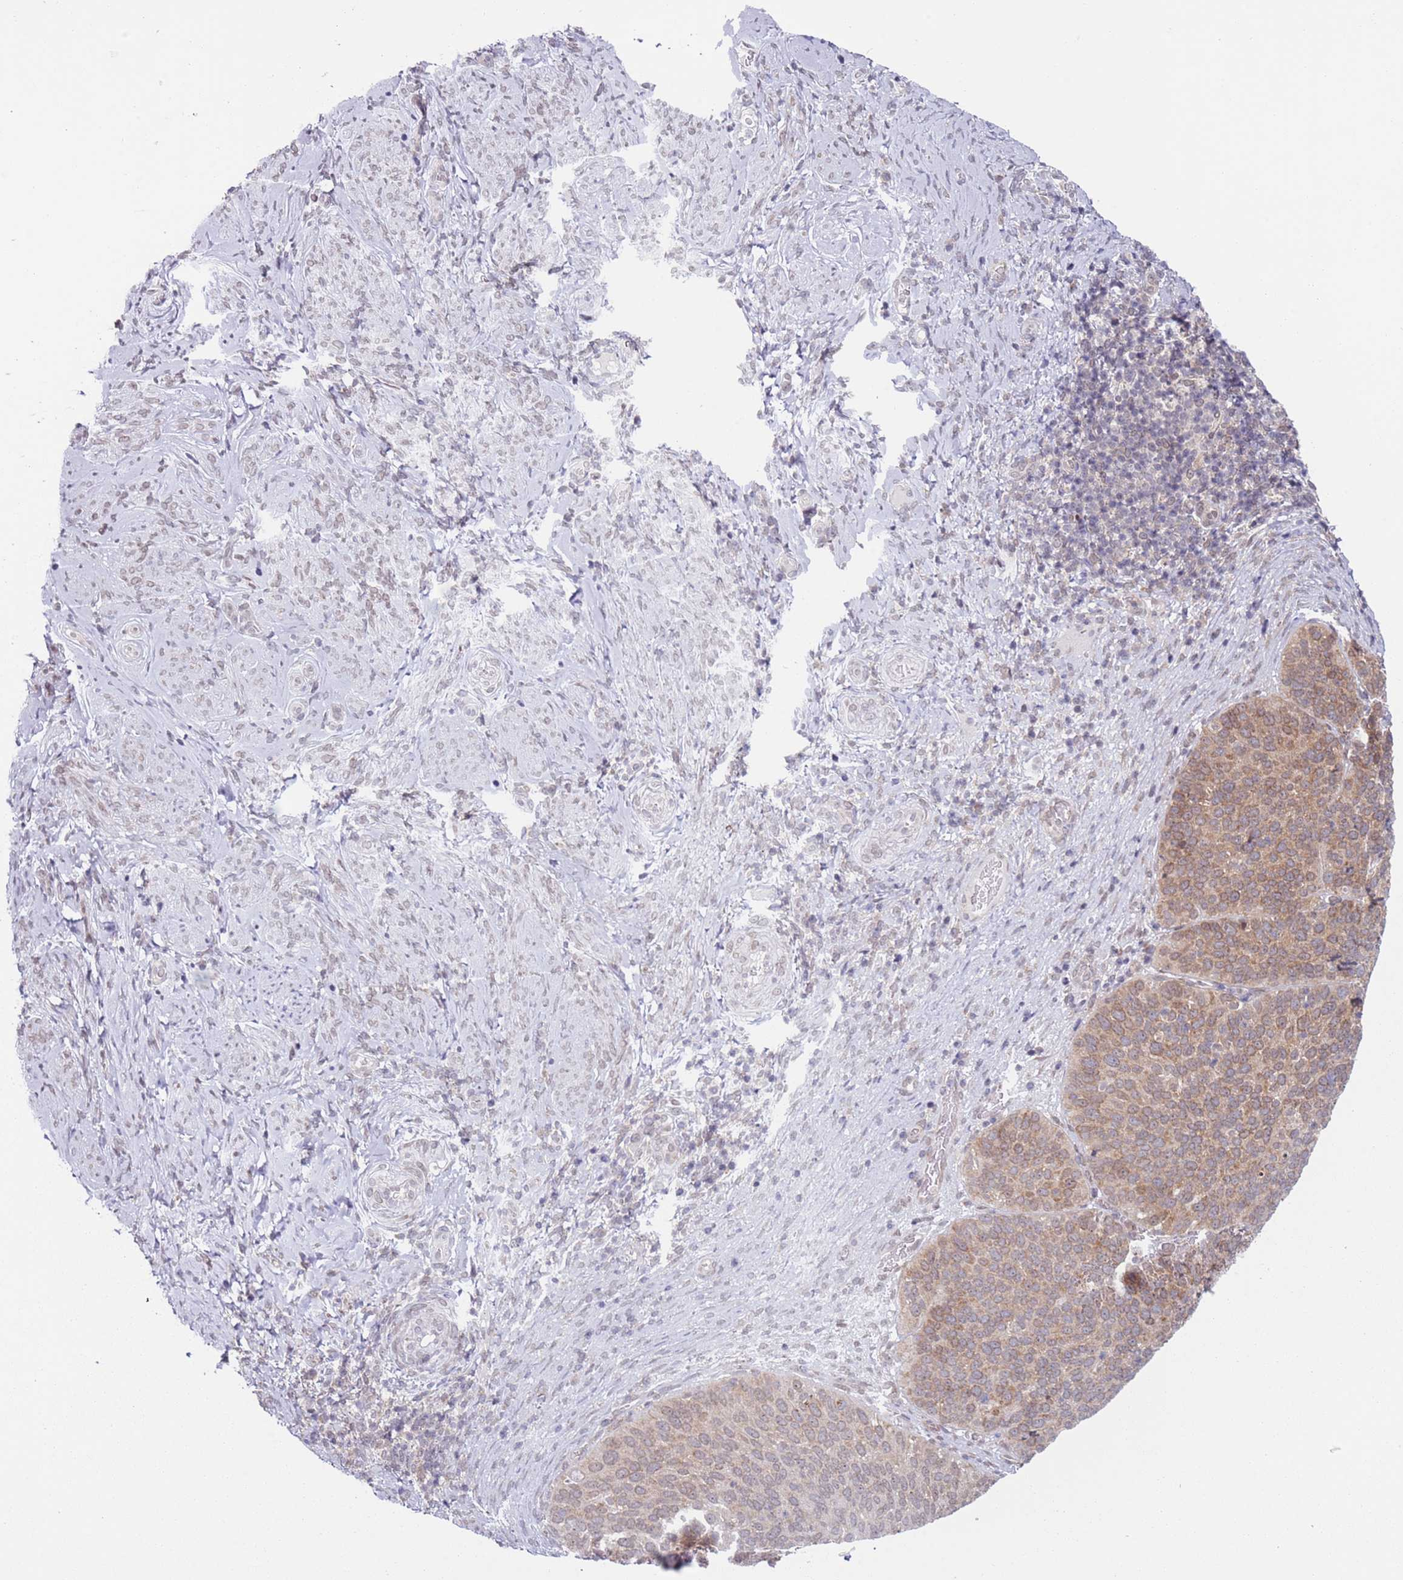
{"staining": {"intensity": "moderate", "quantity": ">75%", "location": "cytoplasmic/membranous"}, "tissue": "cervical cancer", "cell_type": "Tumor cells", "image_type": "cancer", "snomed": [{"axis": "morphology", "description": "Squamous cell carcinoma, NOS"}, {"axis": "topography", "description": "Cervix"}], "caption": "Moderate cytoplasmic/membranous protein positivity is identified in about >75% of tumor cells in cervical cancer. (DAB = brown stain, brightfield microscopy at high magnification).", "gene": "SLC25A32", "patient": {"sex": "female", "age": 80}}